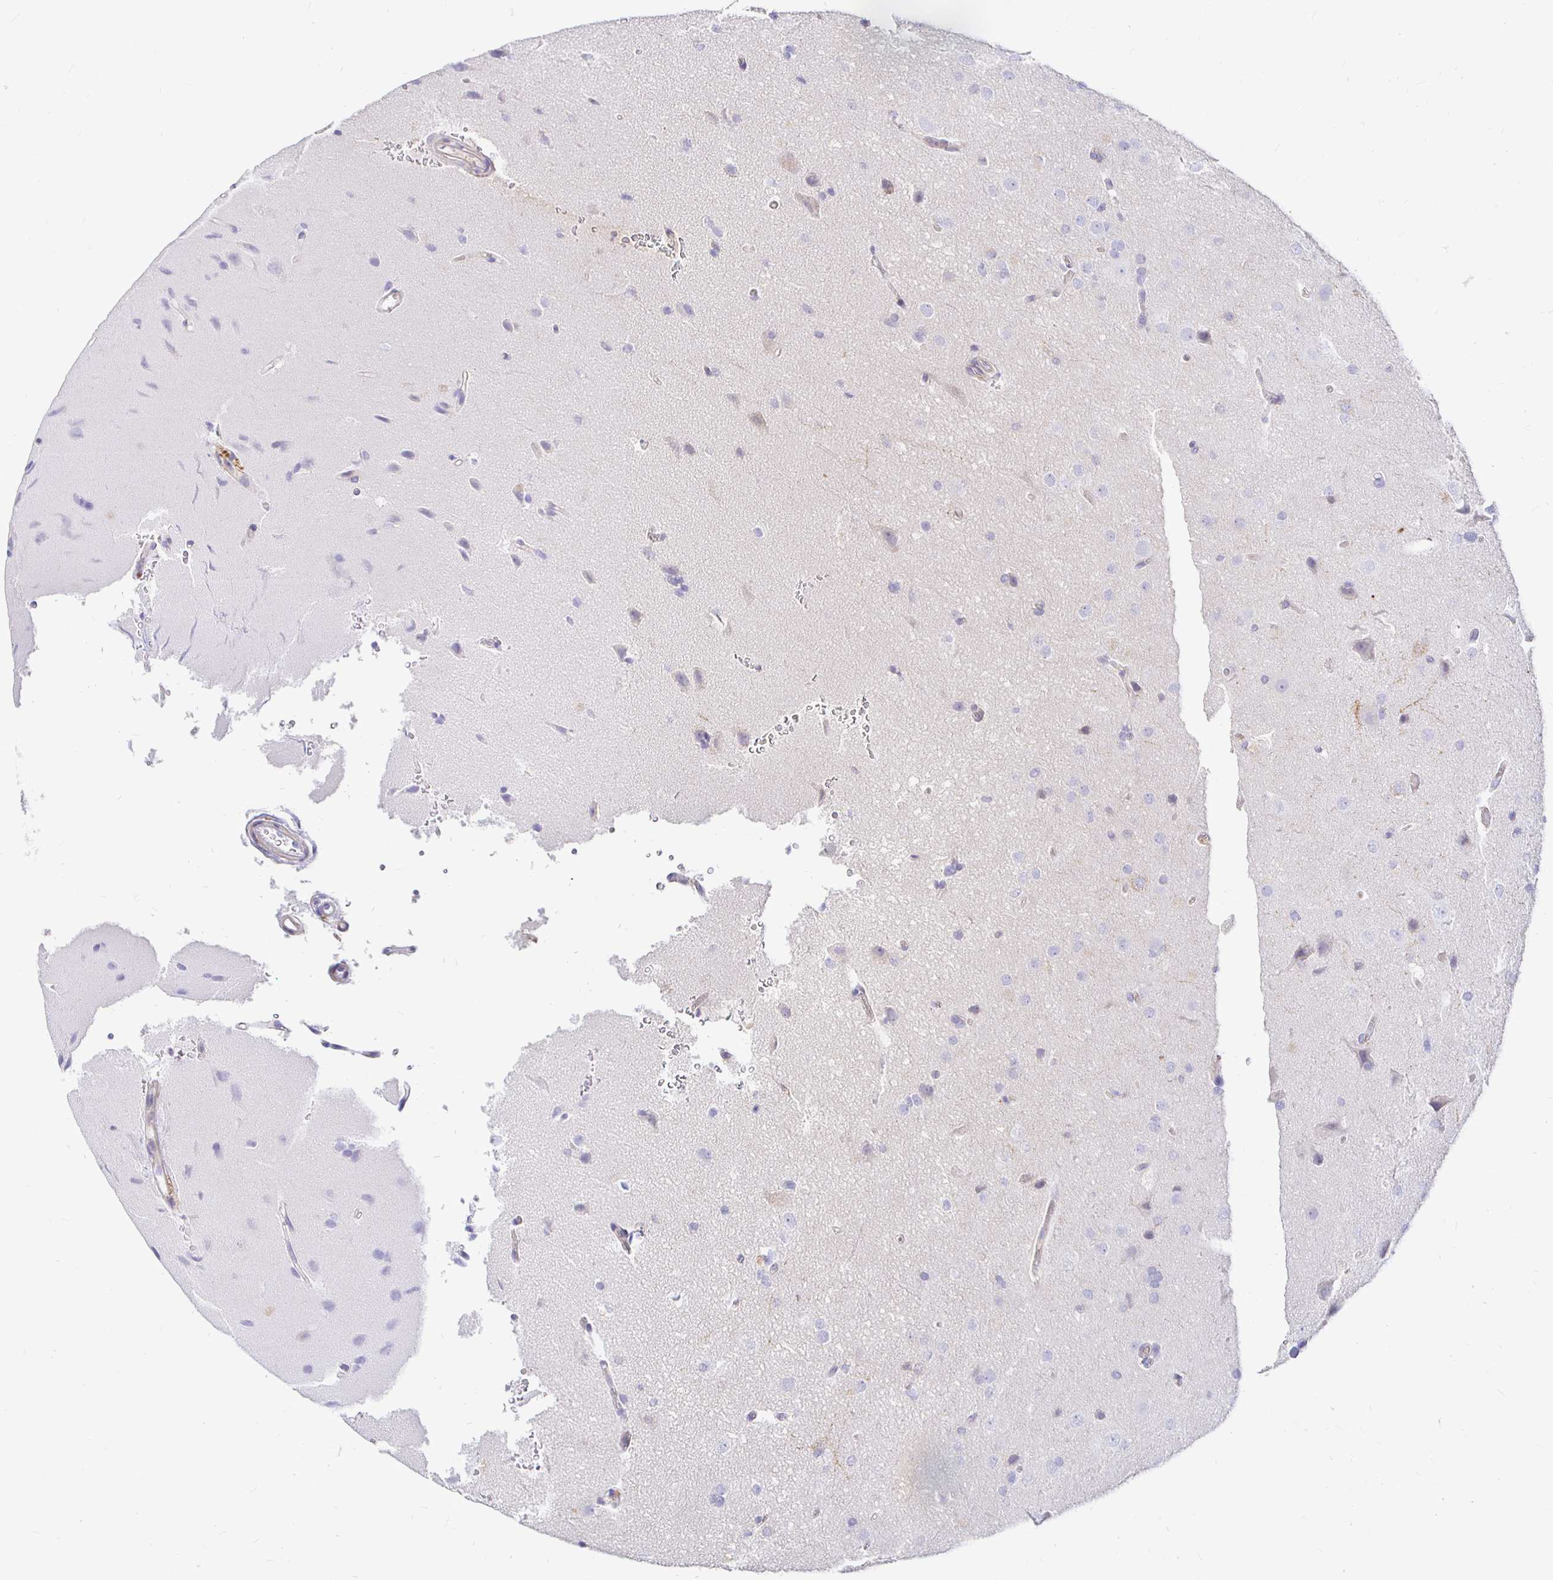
{"staining": {"intensity": "negative", "quantity": "none", "location": "none"}, "tissue": "glioma", "cell_type": "Tumor cells", "image_type": "cancer", "snomed": [{"axis": "morphology", "description": "Glioma, malignant, Low grade"}, {"axis": "topography", "description": "Brain"}], "caption": "Immunohistochemistry image of glioma stained for a protein (brown), which exhibits no expression in tumor cells.", "gene": "PALM2AKAP2", "patient": {"sex": "female", "age": 34}}